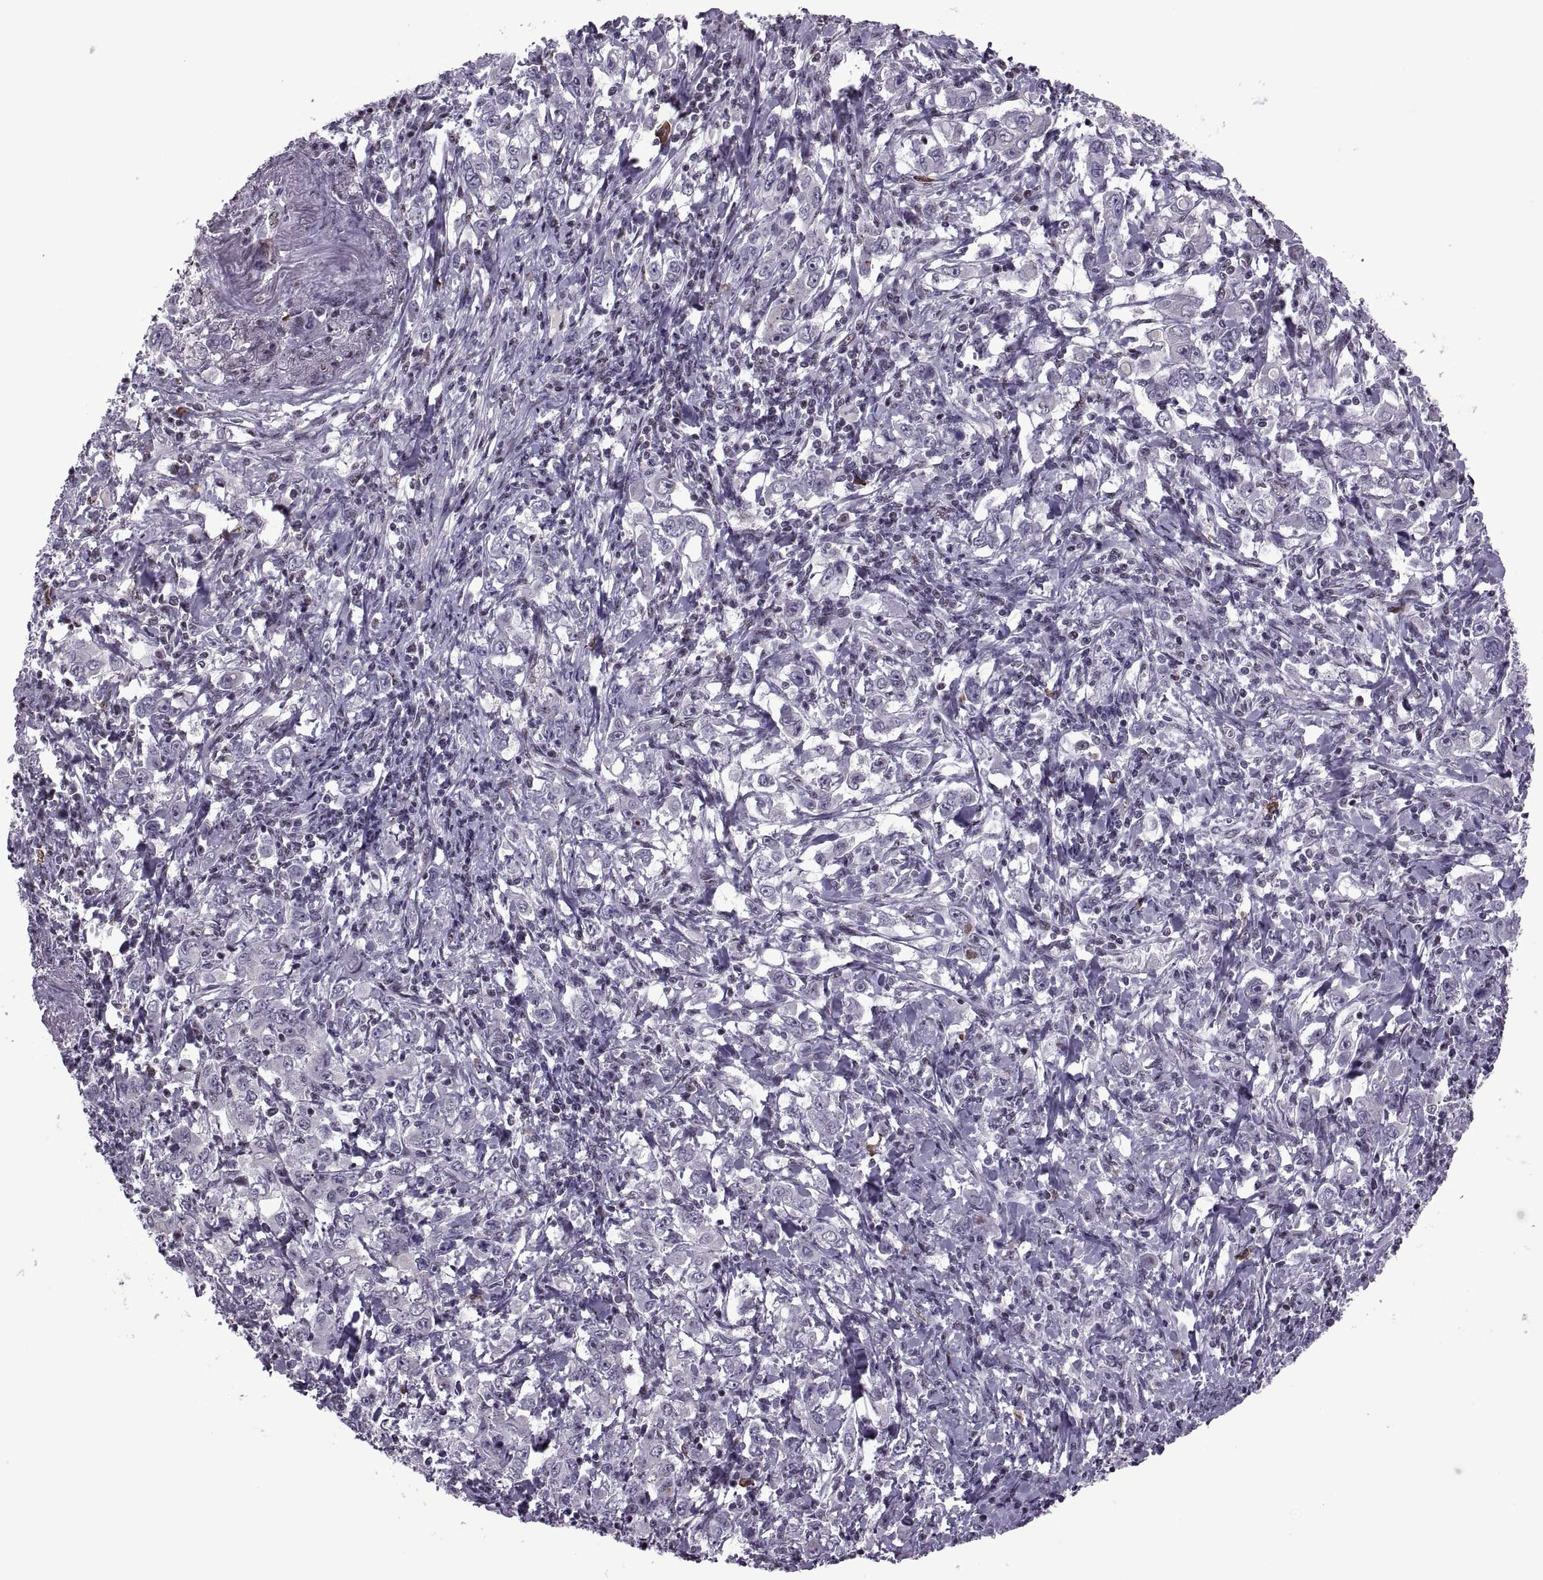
{"staining": {"intensity": "weak", "quantity": "25%-75%", "location": "nuclear"}, "tissue": "stomach cancer", "cell_type": "Tumor cells", "image_type": "cancer", "snomed": [{"axis": "morphology", "description": "Adenocarcinoma, NOS"}, {"axis": "topography", "description": "Stomach, lower"}], "caption": "Stomach cancer (adenocarcinoma) was stained to show a protein in brown. There is low levels of weak nuclear staining in about 25%-75% of tumor cells.", "gene": "MAGEA4", "patient": {"sex": "female", "age": 72}}